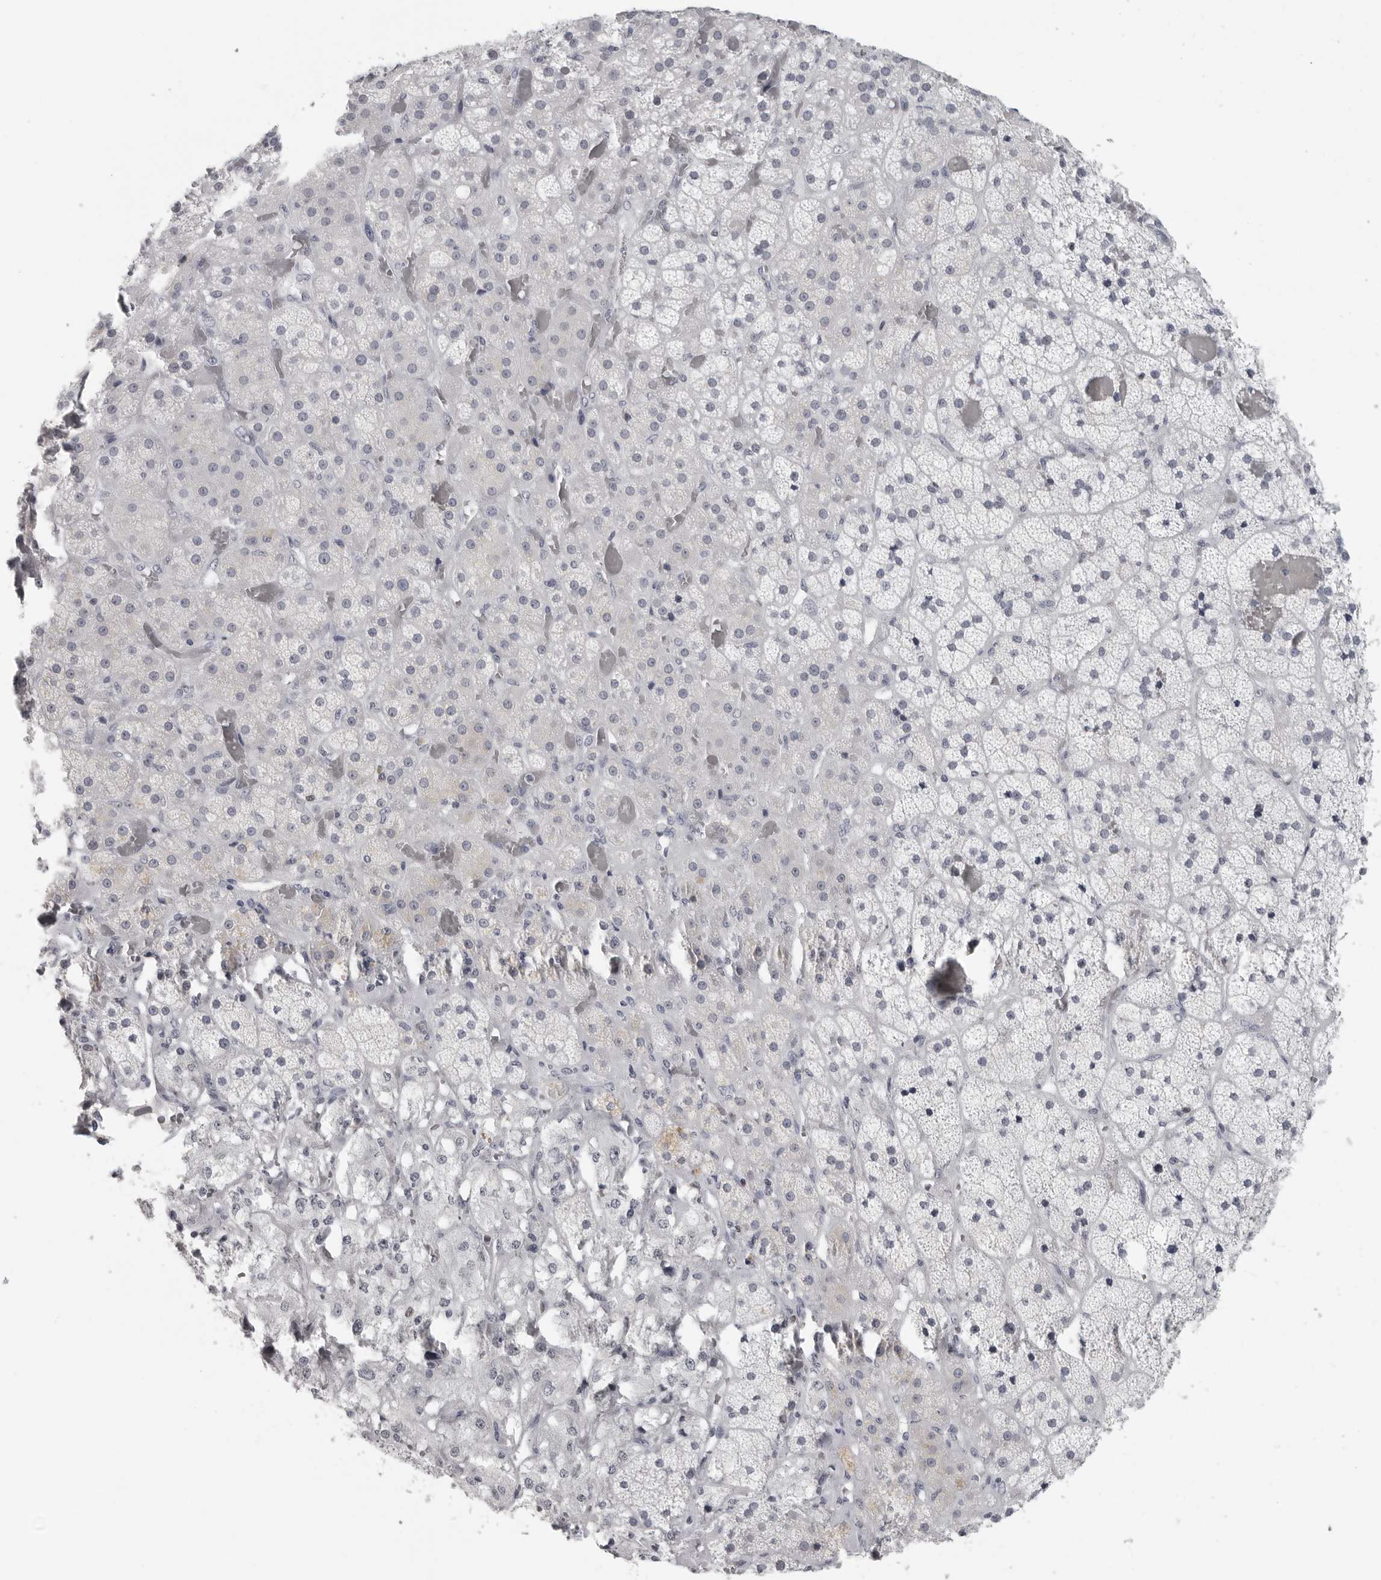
{"staining": {"intensity": "negative", "quantity": "none", "location": "none"}, "tissue": "adrenal gland", "cell_type": "Glandular cells", "image_type": "normal", "snomed": [{"axis": "morphology", "description": "Normal tissue, NOS"}, {"axis": "topography", "description": "Adrenal gland"}], "caption": "Immunohistochemistry micrograph of normal human adrenal gland stained for a protein (brown), which displays no positivity in glandular cells. The staining is performed using DAB brown chromogen with nuclei counter-stained in using hematoxylin.", "gene": "SATB2", "patient": {"sex": "male", "age": 57}}